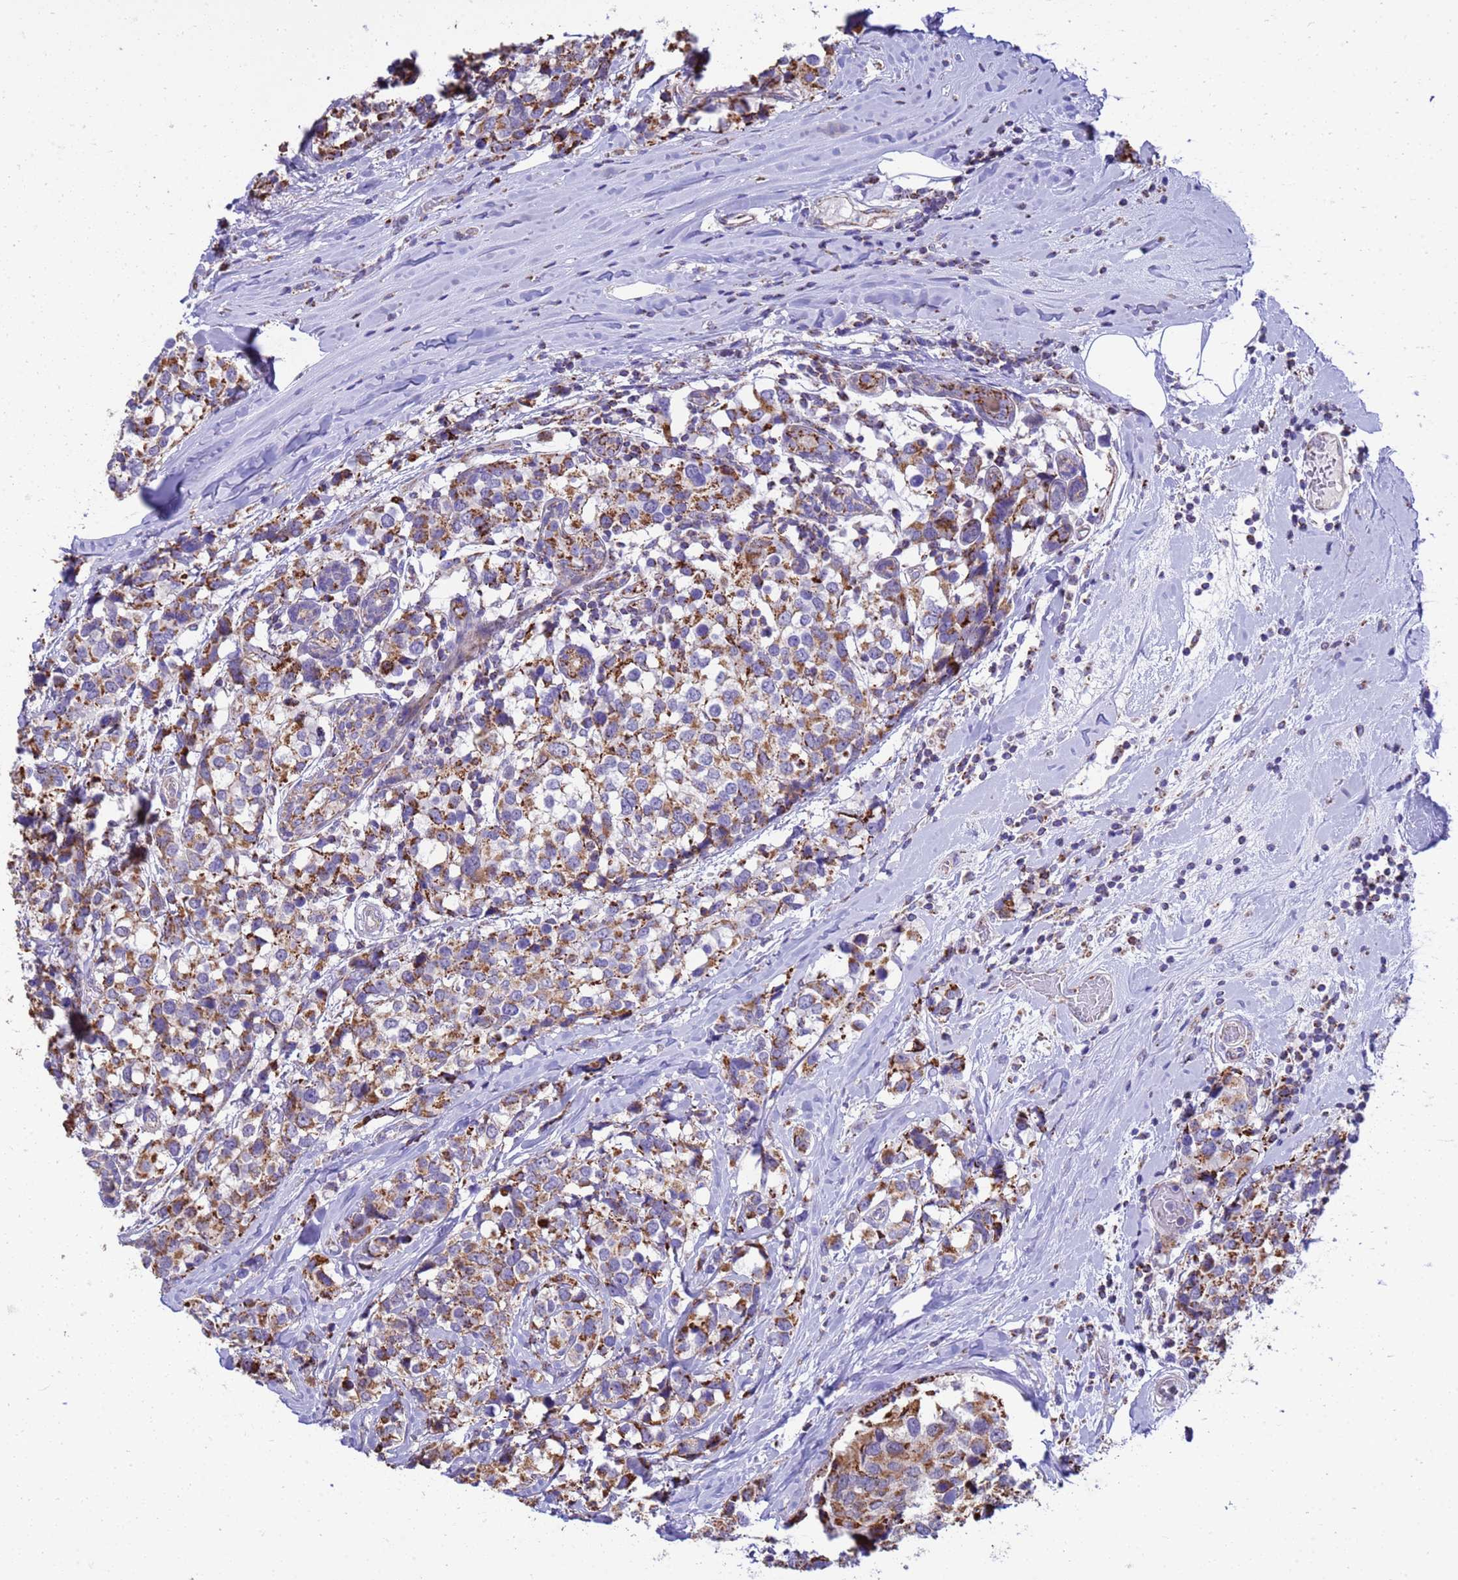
{"staining": {"intensity": "moderate", "quantity": ">75%", "location": "cytoplasmic/membranous"}, "tissue": "breast cancer", "cell_type": "Tumor cells", "image_type": "cancer", "snomed": [{"axis": "morphology", "description": "Lobular carcinoma"}, {"axis": "topography", "description": "Breast"}], "caption": "A brown stain labels moderate cytoplasmic/membranous expression of a protein in lobular carcinoma (breast) tumor cells. (DAB IHC with brightfield microscopy, high magnification).", "gene": "RNF165", "patient": {"sex": "female", "age": 59}}